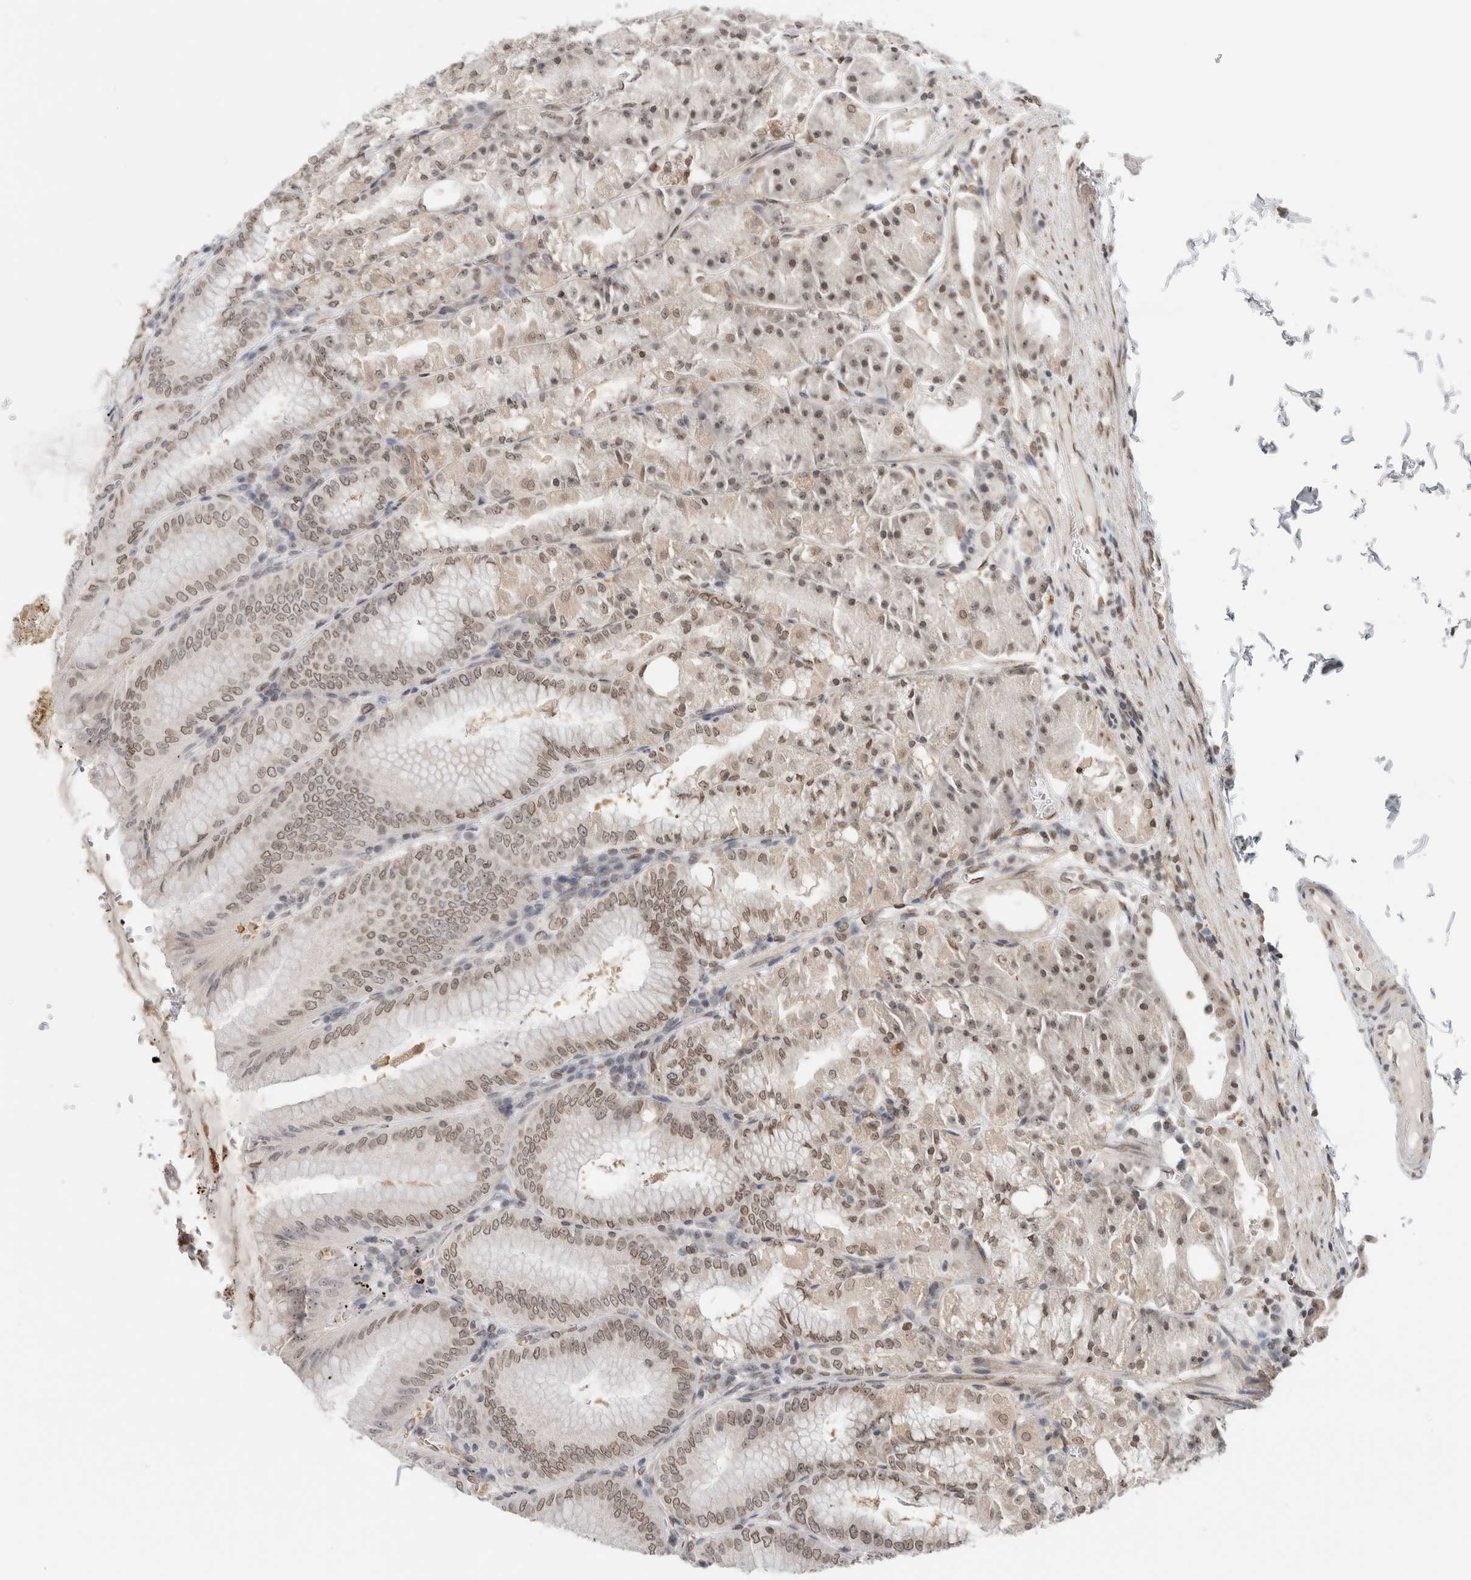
{"staining": {"intensity": "moderate", "quantity": ">75%", "location": "cytoplasmic/membranous,nuclear"}, "tissue": "stomach", "cell_type": "Glandular cells", "image_type": "normal", "snomed": [{"axis": "morphology", "description": "Normal tissue, NOS"}, {"axis": "topography", "description": "Stomach, lower"}], "caption": "Normal stomach was stained to show a protein in brown. There is medium levels of moderate cytoplasmic/membranous,nuclear expression in about >75% of glandular cells.", "gene": "RBMX2", "patient": {"sex": "male", "age": 71}}